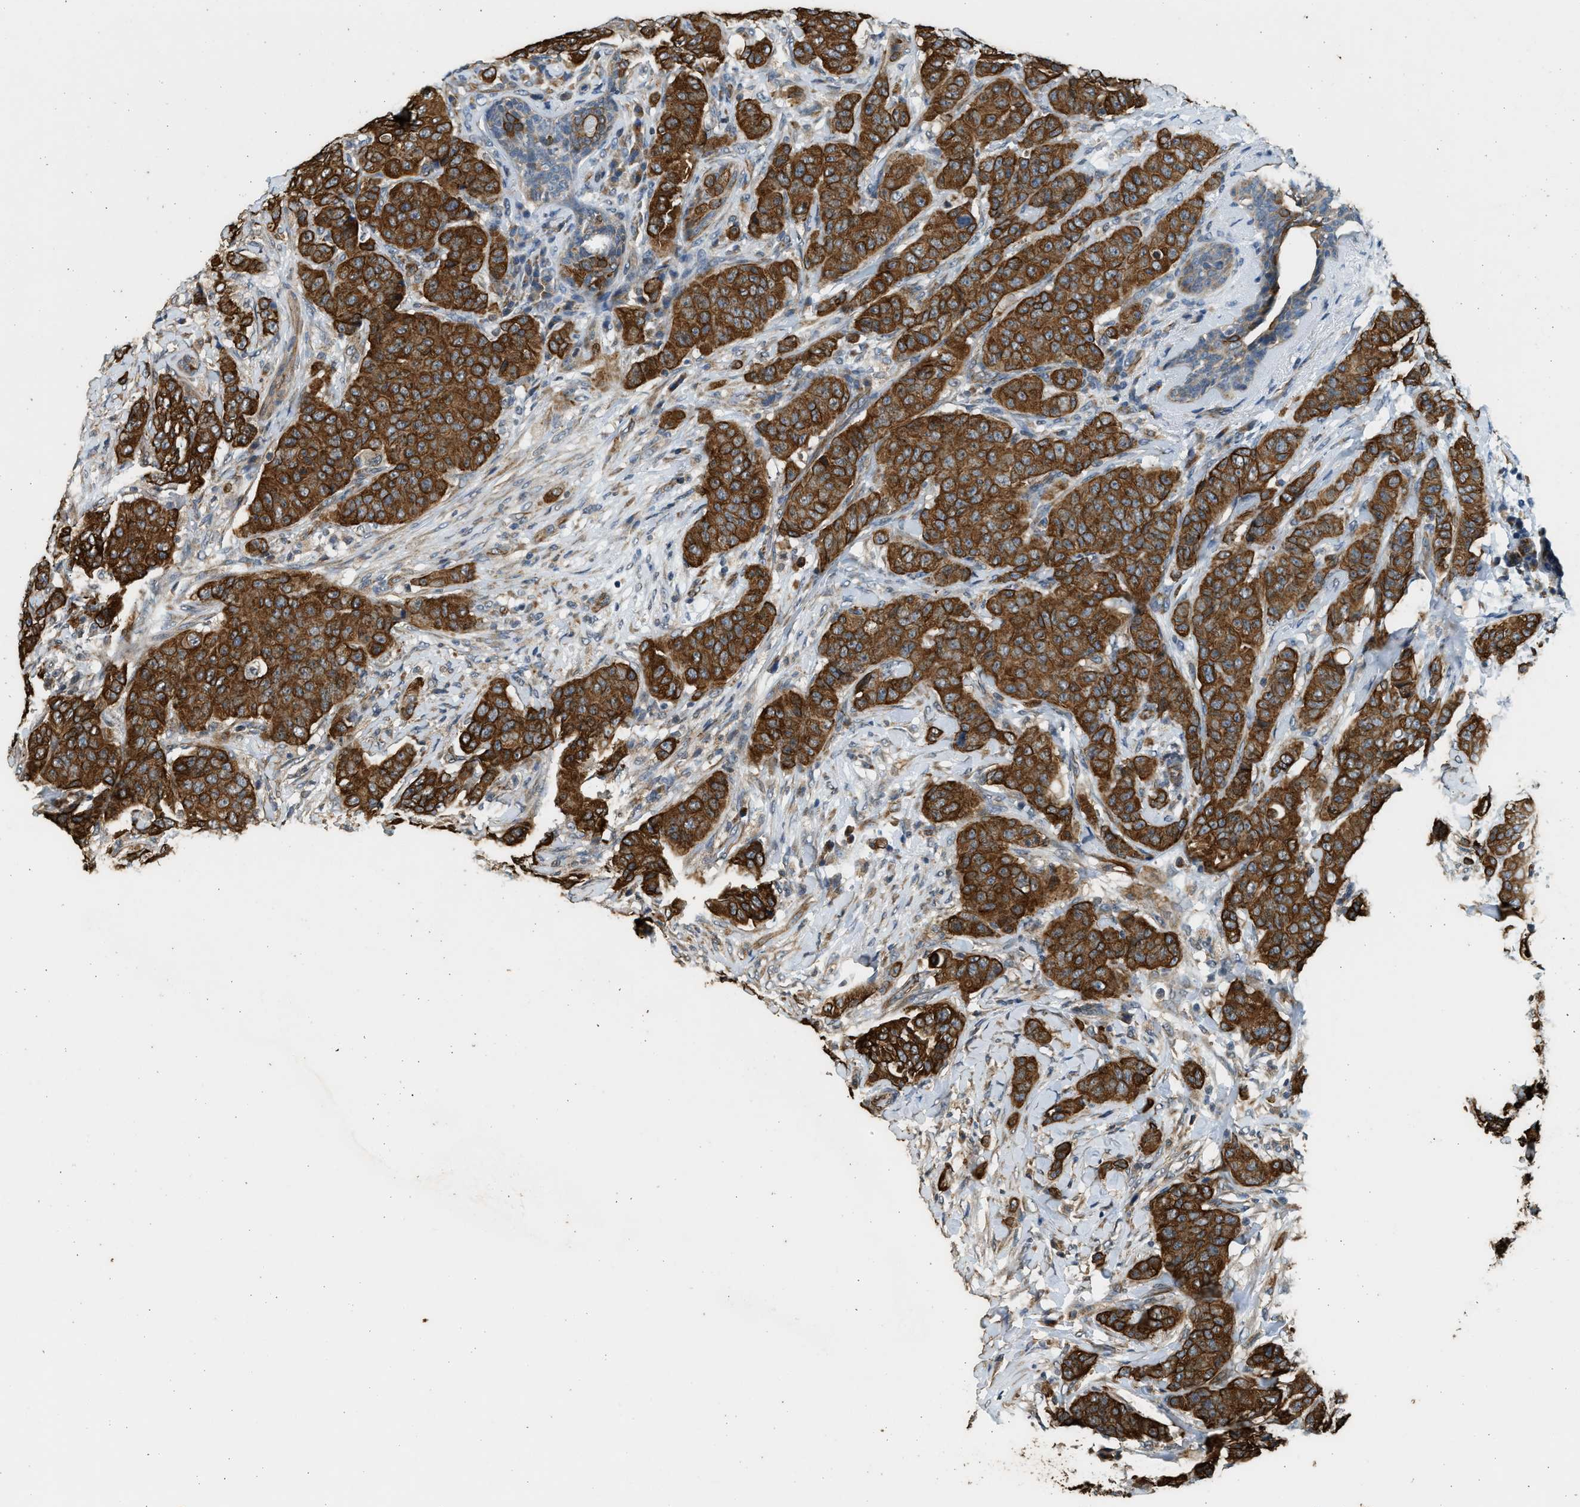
{"staining": {"intensity": "strong", "quantity": ">75%", "location": "cytoplasmic/membranous"}, "tissue": "breast cancer", "cell_type": "Tumor cells", "image_type": "cancer", "snomed": [{"axis": "morphology", "description": "Normal tissue, NOS"}, {"axis": "morphology", "description": "Duct carcinoma"}, {"axis": "topography", "description": "Breast"}], "caption": "A photomicrograph showing strong cytoplasmic/membranous positivity in approximately >75% of tumor cells in infiltrating ductal carcinoma (breast), as visualized by brown immunohistochemical staining.", "gene": "PCLO", "patient": {"sex": "female", "age": 40}}